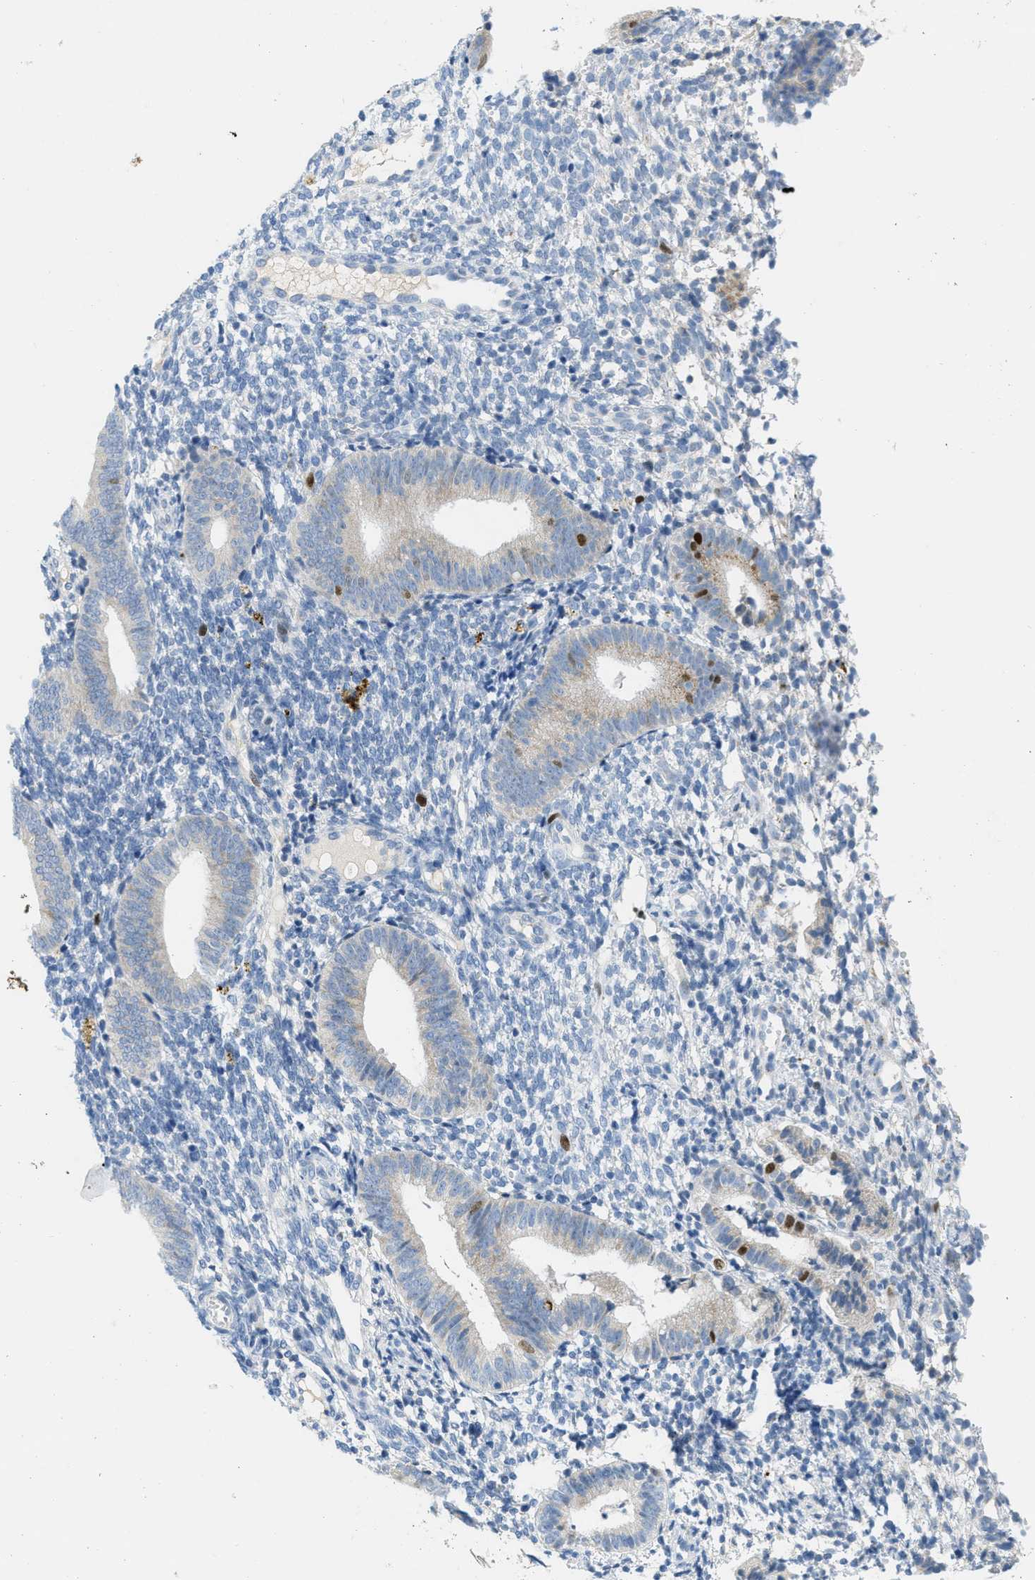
{"staining": {"intensity": "negative", "quantity": "none", "location": "none"}, "tissue": "endometrium", "cell_type": "Cells in endometrial stroma", "image_type": "normal", "snomed": [{"axis": "morphology", "description": "Normal tissue, NOS"}, {"axis": "topography", "description": "Uterus"}, {"axis": "topography", "description": "Endometrium"}], "caption": "IHC of normal human endometrium displays no positivity in cells in endometrial stroma. The staining was performed using DAB to visualize the protein expression in brown, while the nuclei were stained in blue with hematoxylin (Magnification: 20x).", "gene": "ORC6", "patient": {"sex": "female", "age": 33}}